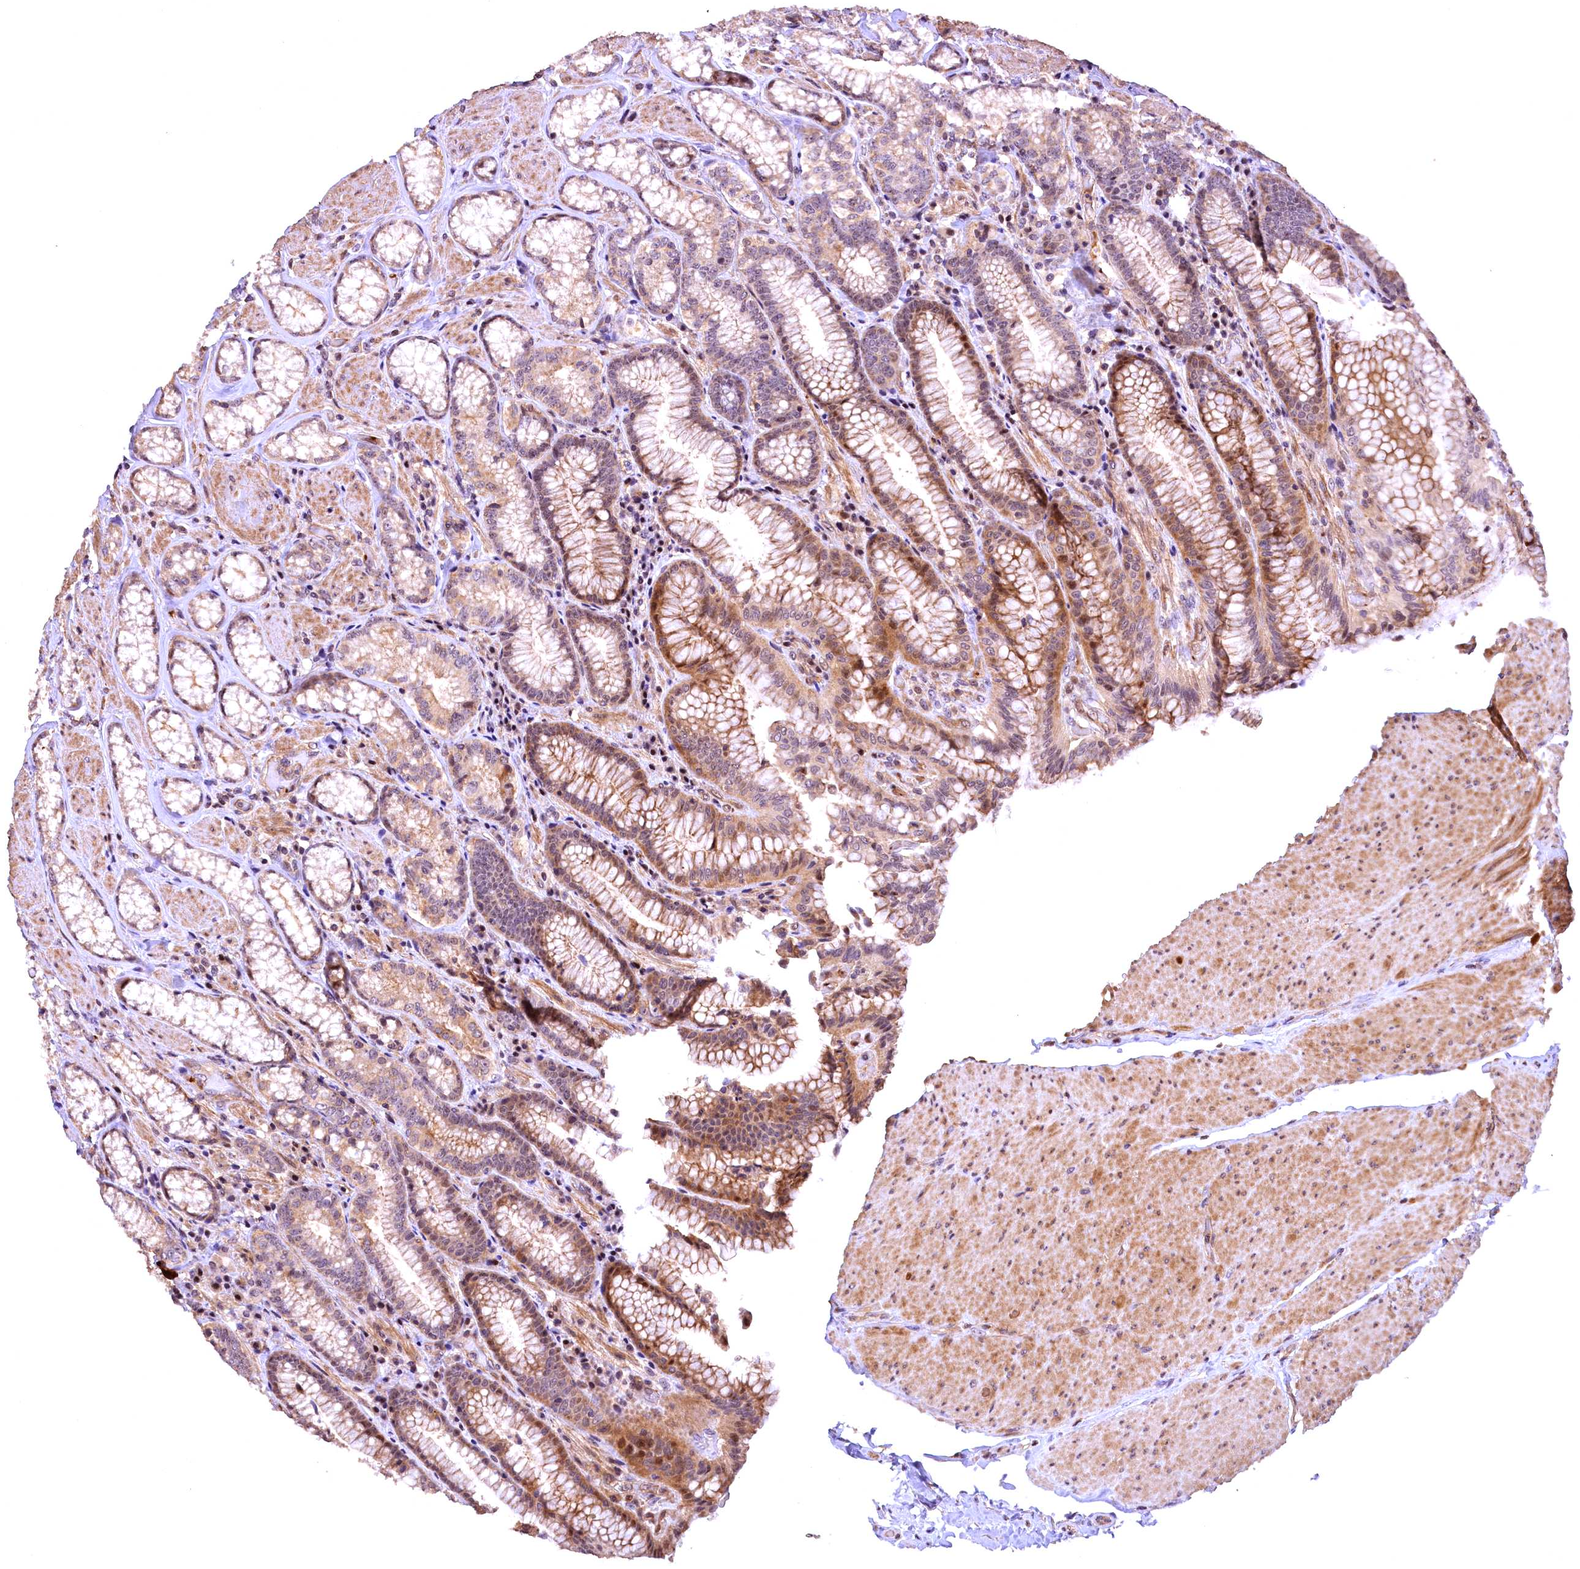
{"staining": {"intensity": "moderate", "quantity": ">75%", "location": "cytoplasmic/membranous,nuclear"}, "tissue": "stomach", "cell_type": "Glandular cells", "image_type": "normal", "snomed": [{"axis": "morphology", "description": "Normal tissue, NOS"}, {"axis": "topography", "description": "Stomach, upper"}, {"axis": "topography", "description": "Stomach, lower"}], "caption": "IHC photomicrograph of benign stomach: human stomach stained using immunohistochemistry (IHC) shows medium levels of moderate protein expression localized specifically in the cytoplasmic/membranous,nuclear of glandular cells, appearing as a cytoplasmic/membranous,nuclear brown color.", "gene": "FUZ", "patient": {"sex": "female", "age": 76}}